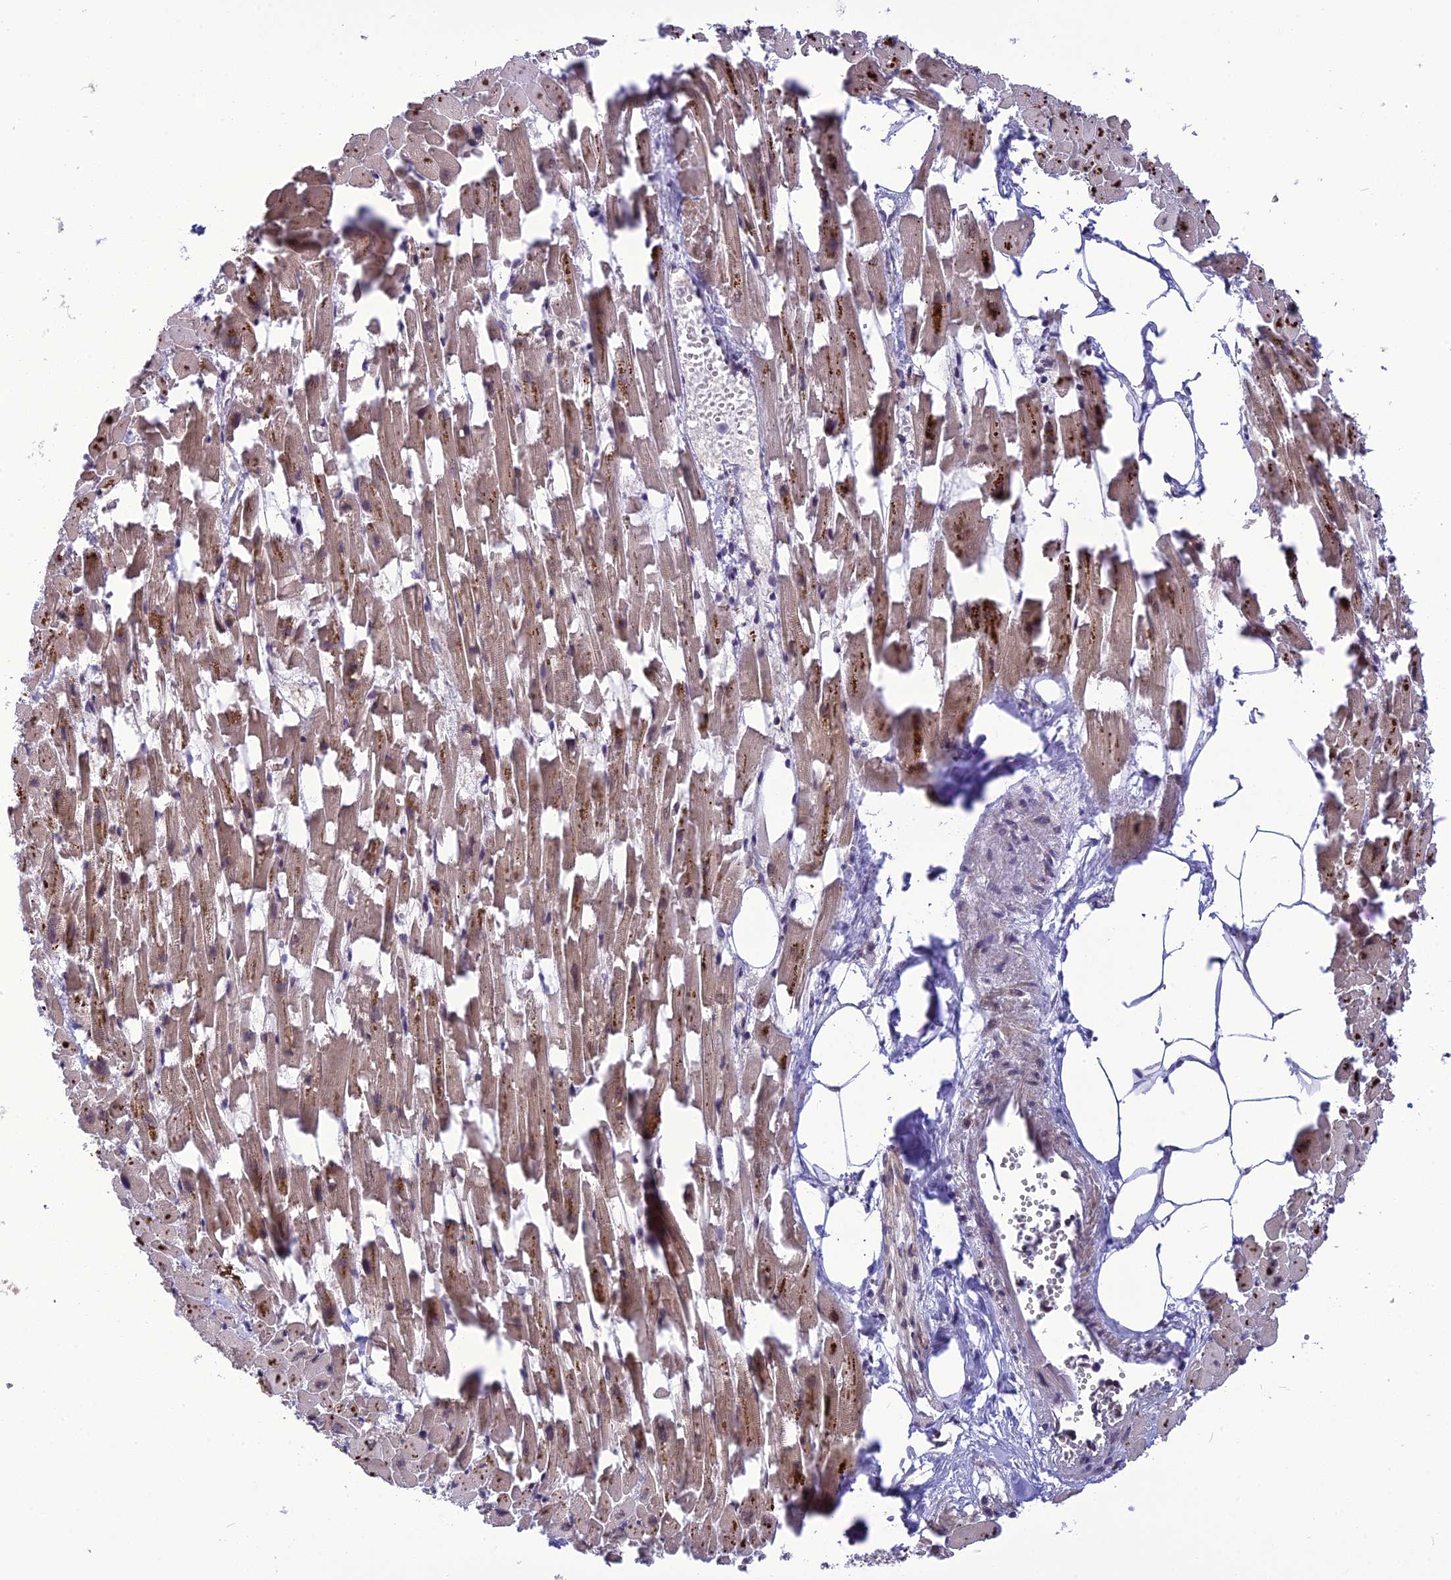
{"staining": {"intensity": "moderate", "quantity": ">75%", "location": "cytoplasmic/membranous"}, "tissue": "heart muscle", "cell_type": "Cardiomyocytes", "image_type": "normal", "snomed": [{"axis": "morphology", "description": "Normal tissue, NOS"}, {"axis": "topography", "description": "Heart"}], "caption": "Moderate cytoplasmic/membranous positivity for a protein is present in approximately >75% of cardiomyocytes of benign heart muscle using immunohistochemistry.", "gene": "RTRAF", "patient": {"sex": "female", "age": 64}}